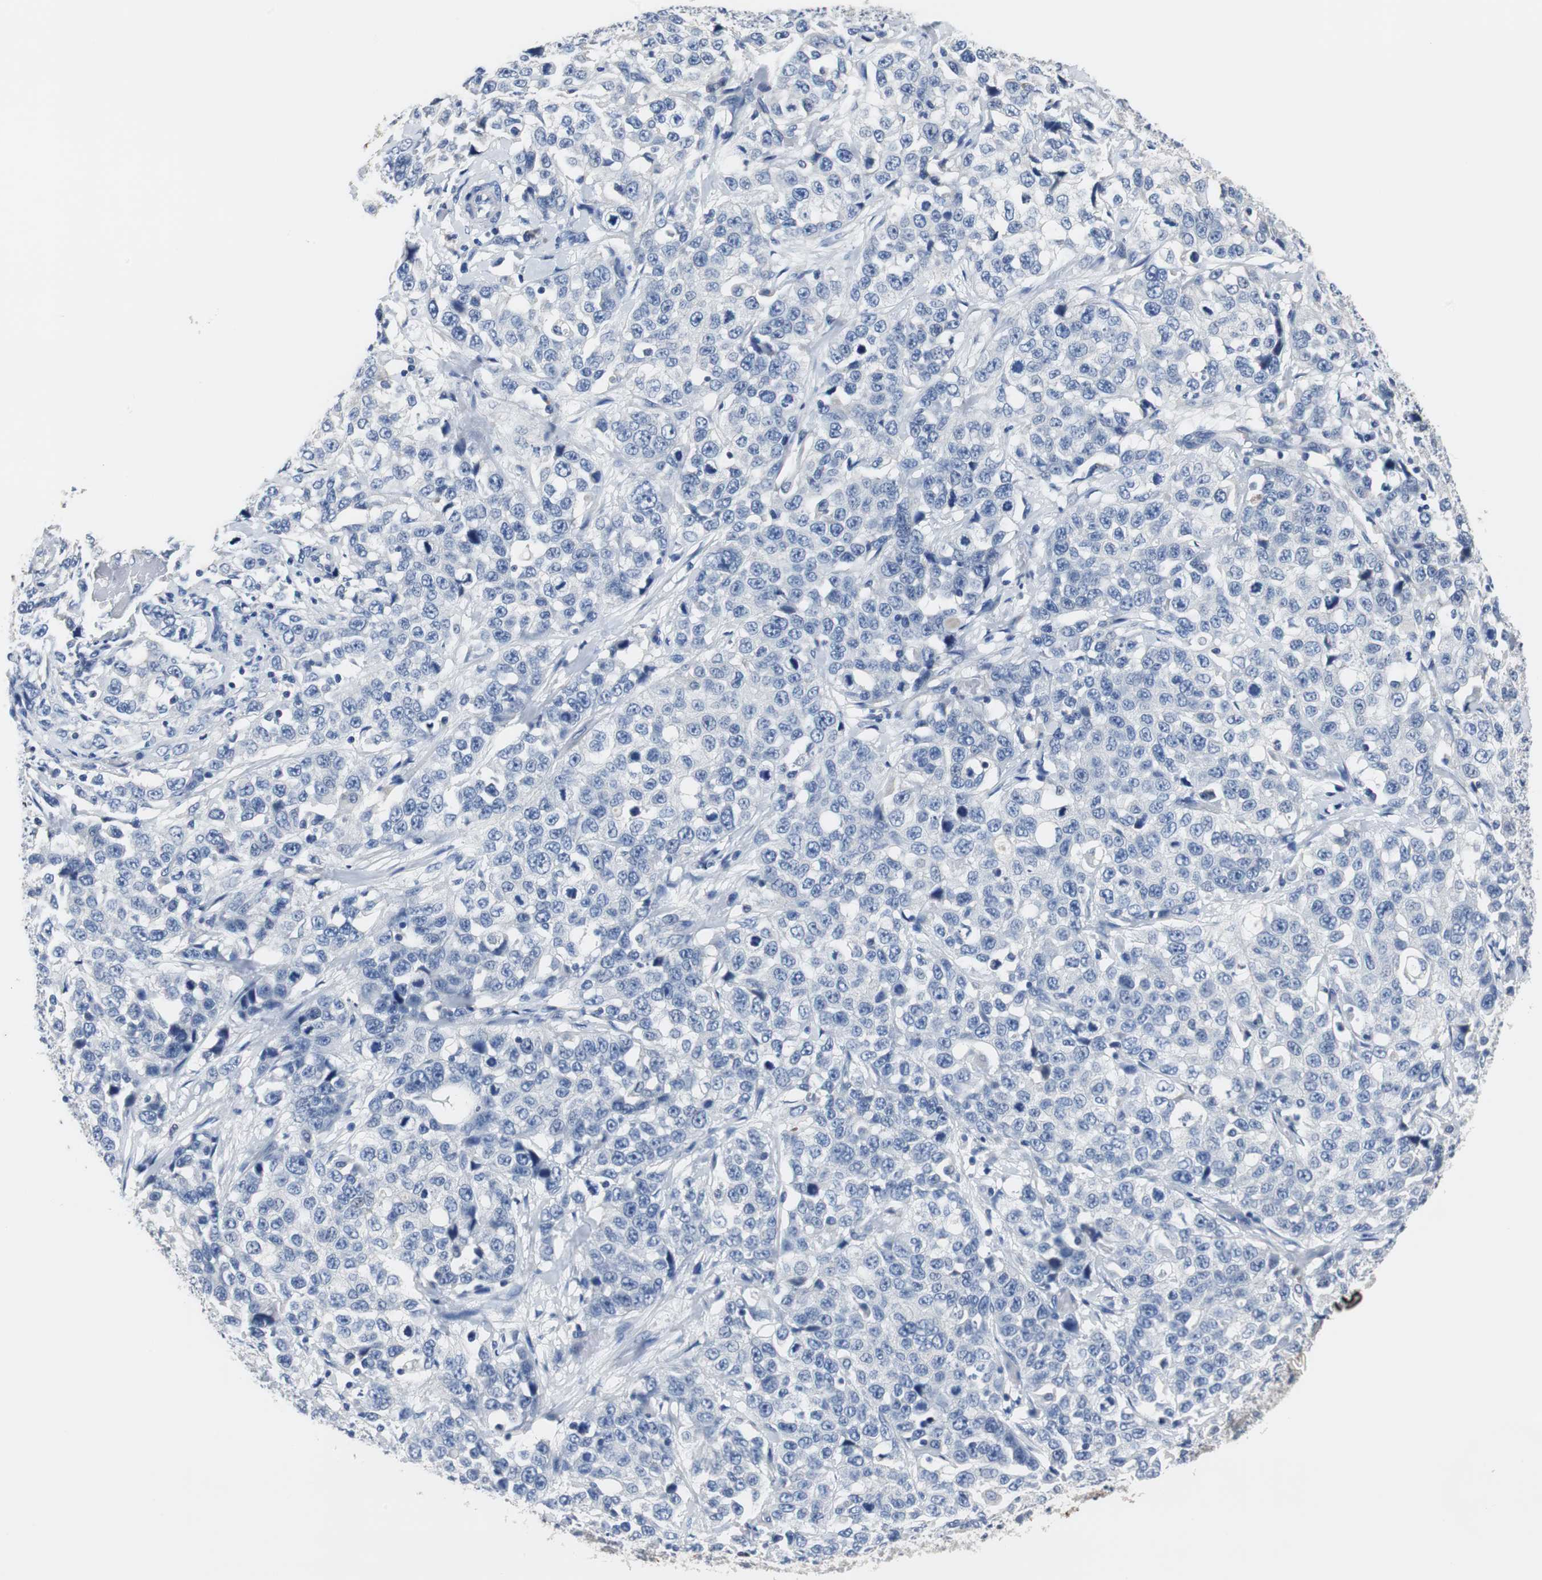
{"staining": {"intensity": "negative", "quantity": "none", "location": "none"}, "tissue": "stomach cancer", "cell_type": "Tumor cells", "image_type": "cancer", "snomed": [{"axis": "morphology", "description": "Normal tissue, NOS"}, {"axis": "morphology", "description": "Adenocarcinoma, NOS"}, {"axis": "topography", "description": "Stomach"}], "caption": "Immunohistochemistry (IHC) of human stomach adenocarcinoma demonstrates no positivity in tumor cells.", "gene": "PCK1", "patient": {"sex": "male", "age": 48}}